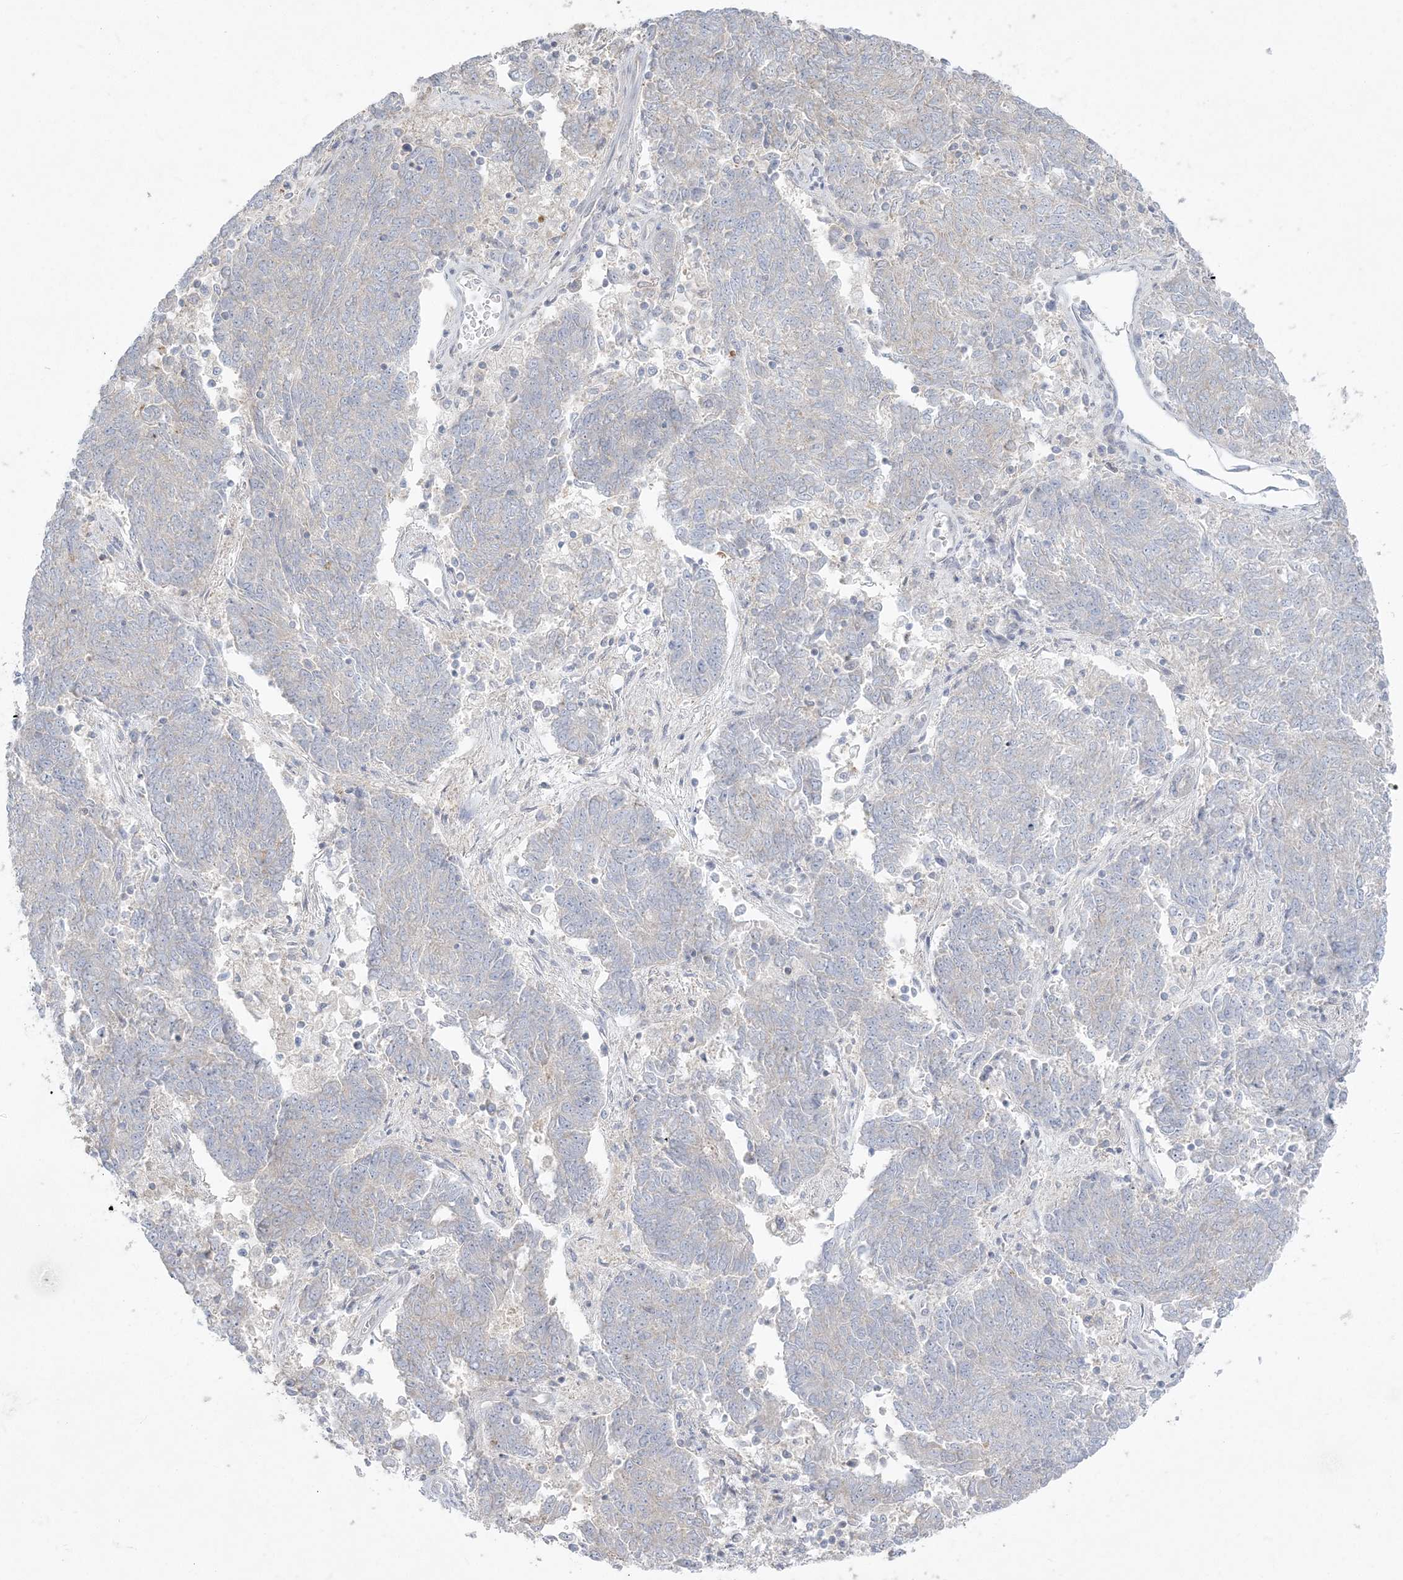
{"staining": {"intensity": "negative", "quantity": "none", "location": "none"}, "tissue": "endometrial cancer", "cell_type": "Tumor cells", "image_type": "cancer", "snomed": [{"axis": "morphology", "description": "Adenocarcinoma, NOS"}, {"axis": "topography", "description": "Endometrium"}], "caption": "Histopathology image shows no protein staining in tumor cells of endometrial cancer tissue.", "gene": "ZC3H6", "patient": {"sex": "female", "age": 80}}